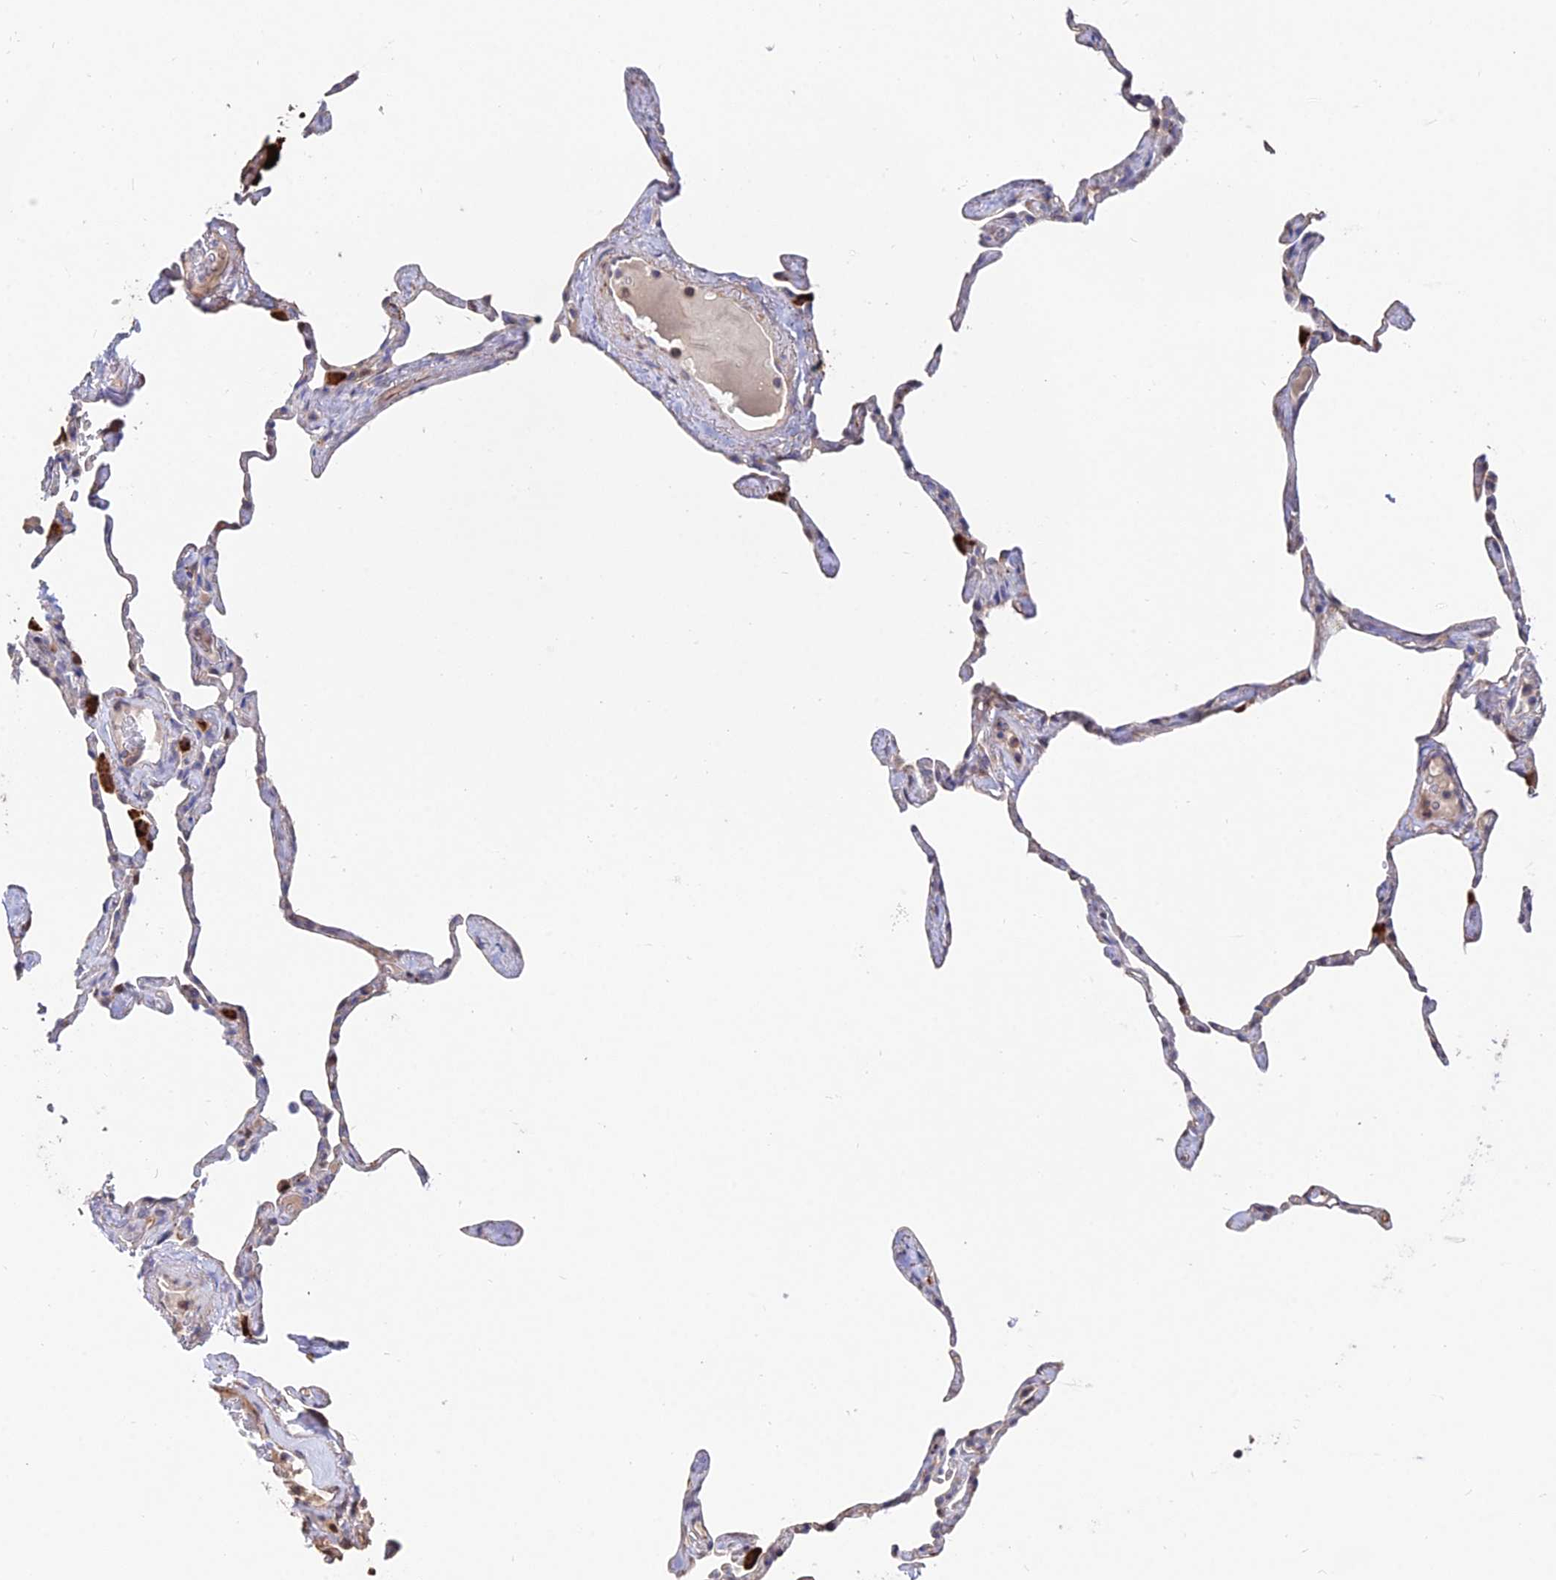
{"staining": {"intensity": "negative", "quantity": "none", "location": "none"}, "tissue": "lung", "cell_type": "Alveolar cells", "image_type": "normal", "snomed": [{"axis": "morphology", "description": "Normal tissue, NOS"}, {"axis": "topography", "description": "Lung"}], "caption": "Immunohistochemistry of normal human lung displays no staining in alveolar cells. (Brightfield microscopy of DAB immunohistochemistry (IHC) at high magnification).", "gene": "ACTR5", "patient": {"sex": "male", "age": 65}}